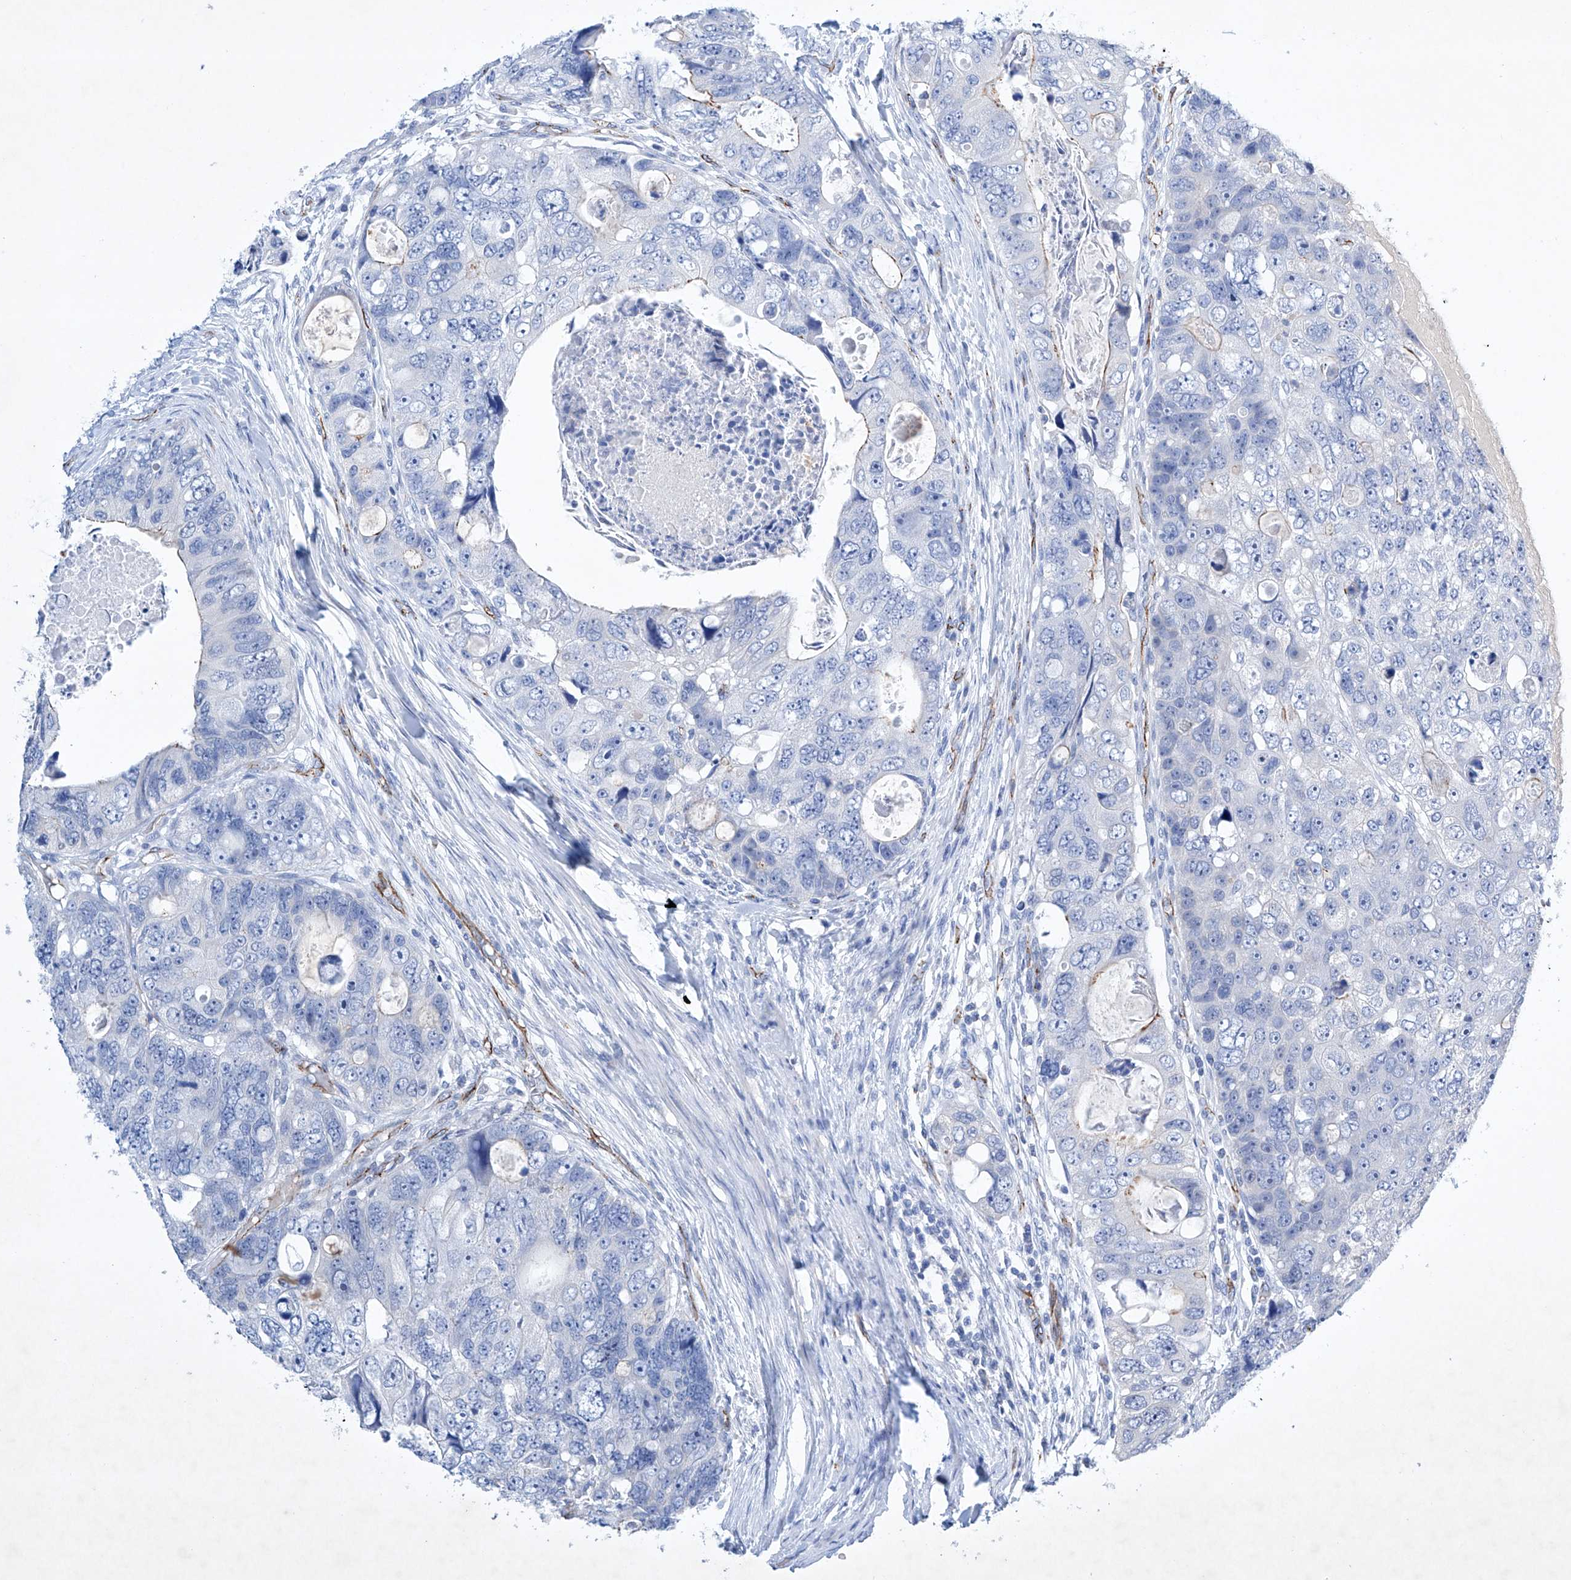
{"staining": {"intensity": "negative", "quantity": "none", "location": "none"}, "tissue": "colorectal cancer", "cell_type": "Tumor cells", "image_type": "cancer", "snomed": [{"axis": "morphology", "description": "Adenocarcinoma, NOS"}, {"axis": "topography", "description": "Rectum"}], "caption": "This is an immunohistochemistry image of colorectal cancer (adenocarcinoma). There is no staining in tumor cells.", "gene": "ETV7", "patient": {"sex": "male", "age": 59}}